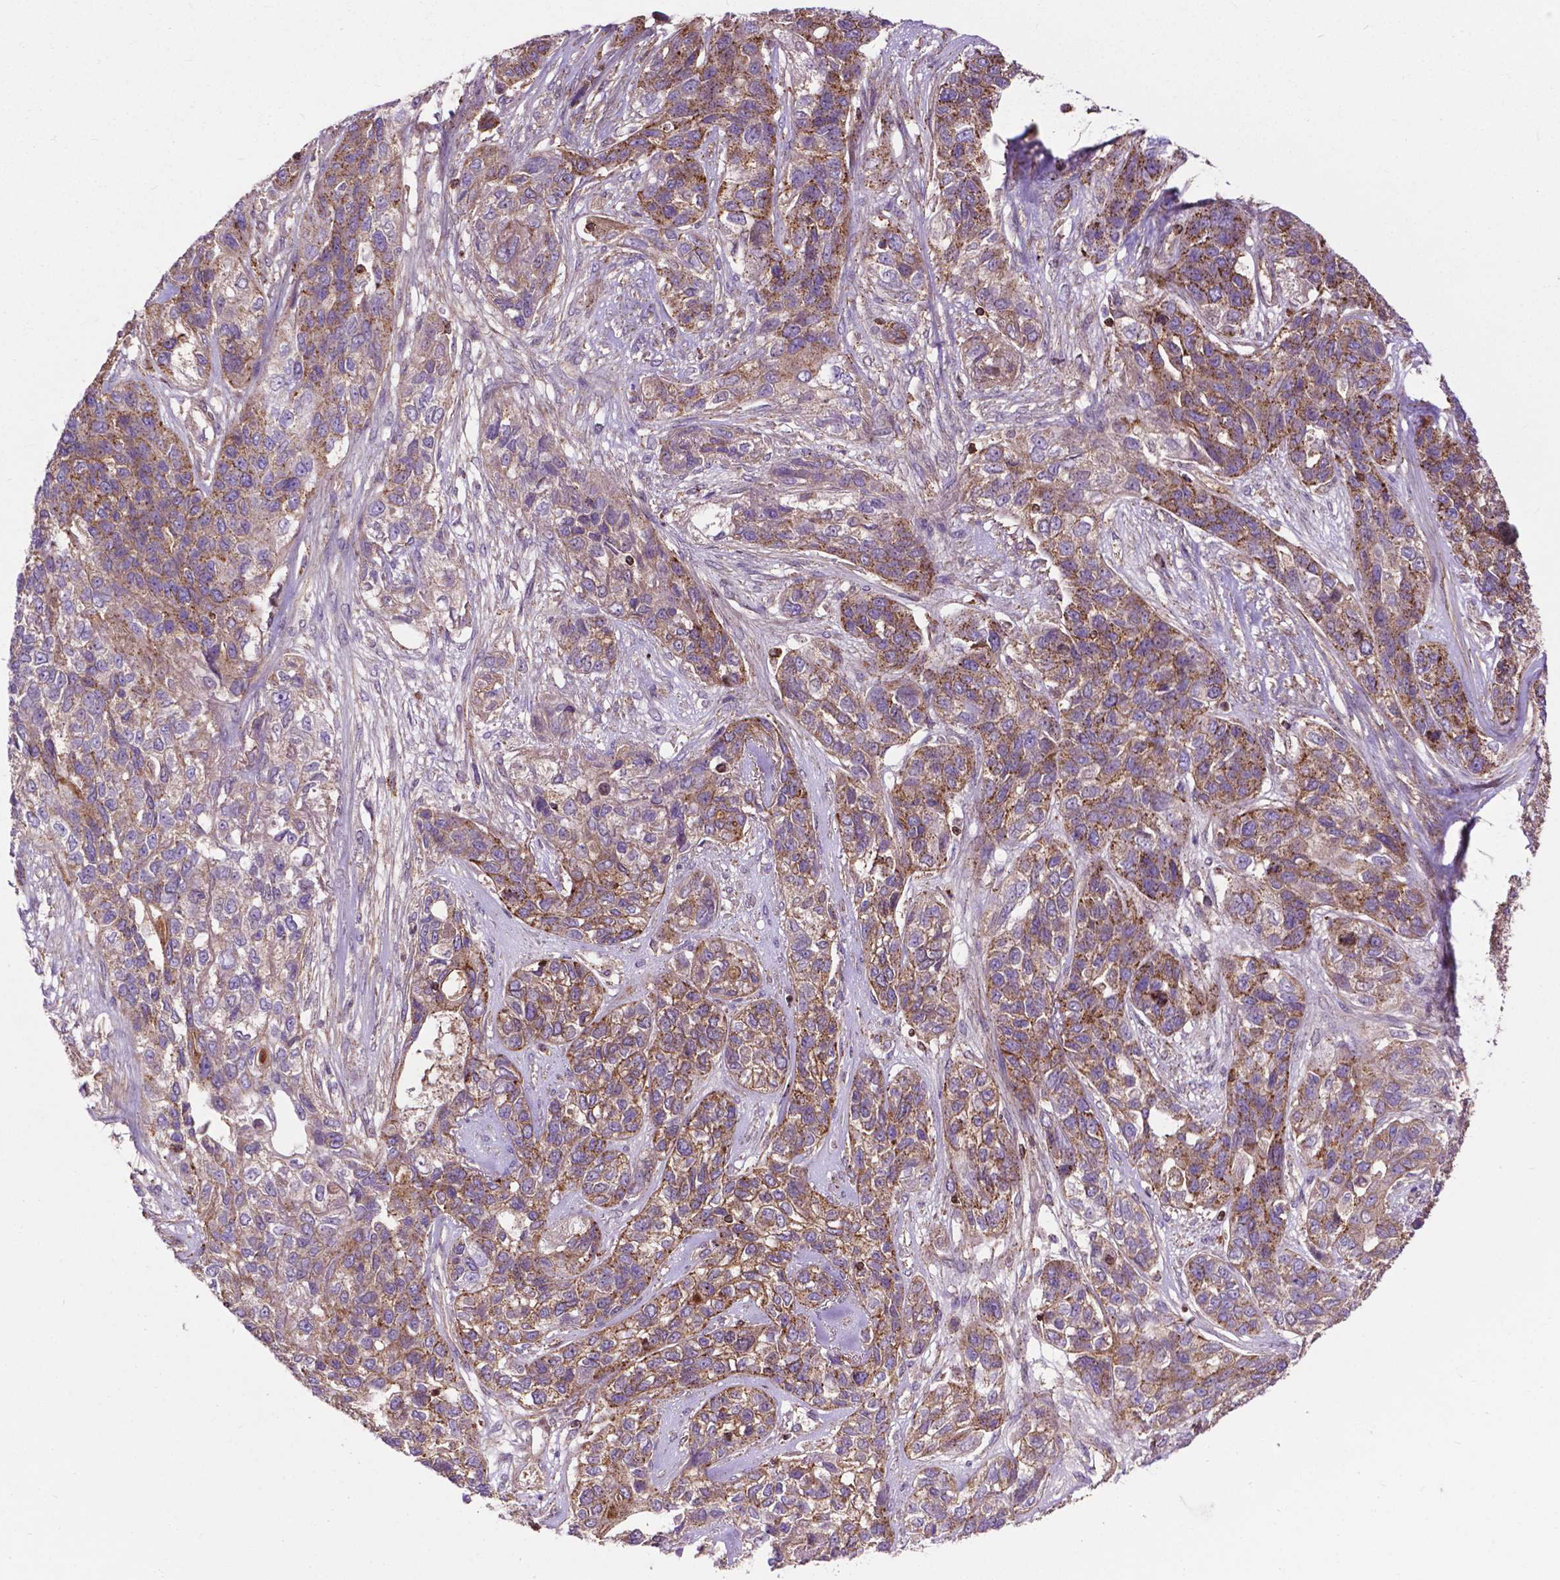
{"staining": {"intensity": "moderate", "quantity": ">75%", "location": "cytoplasmic/membranous"}, "tissue": "lung cancer", "cell_type": "Tumor cells", "image_type": "cancer", "snomed": [{"axis": "morphology", "description": "Squamous cell carcinoma, NOS"}, {"axis": "topography", "description": "Lung"}], "caption": "The histopathology image demonstrates a brown stain indicating the presence of a protein in the cytoplasmic/membranous of tumor cells in lung squamous cell carcinoma.", "gene": "CHMP4A", "patient": {"sex": "female", "age": 70}}